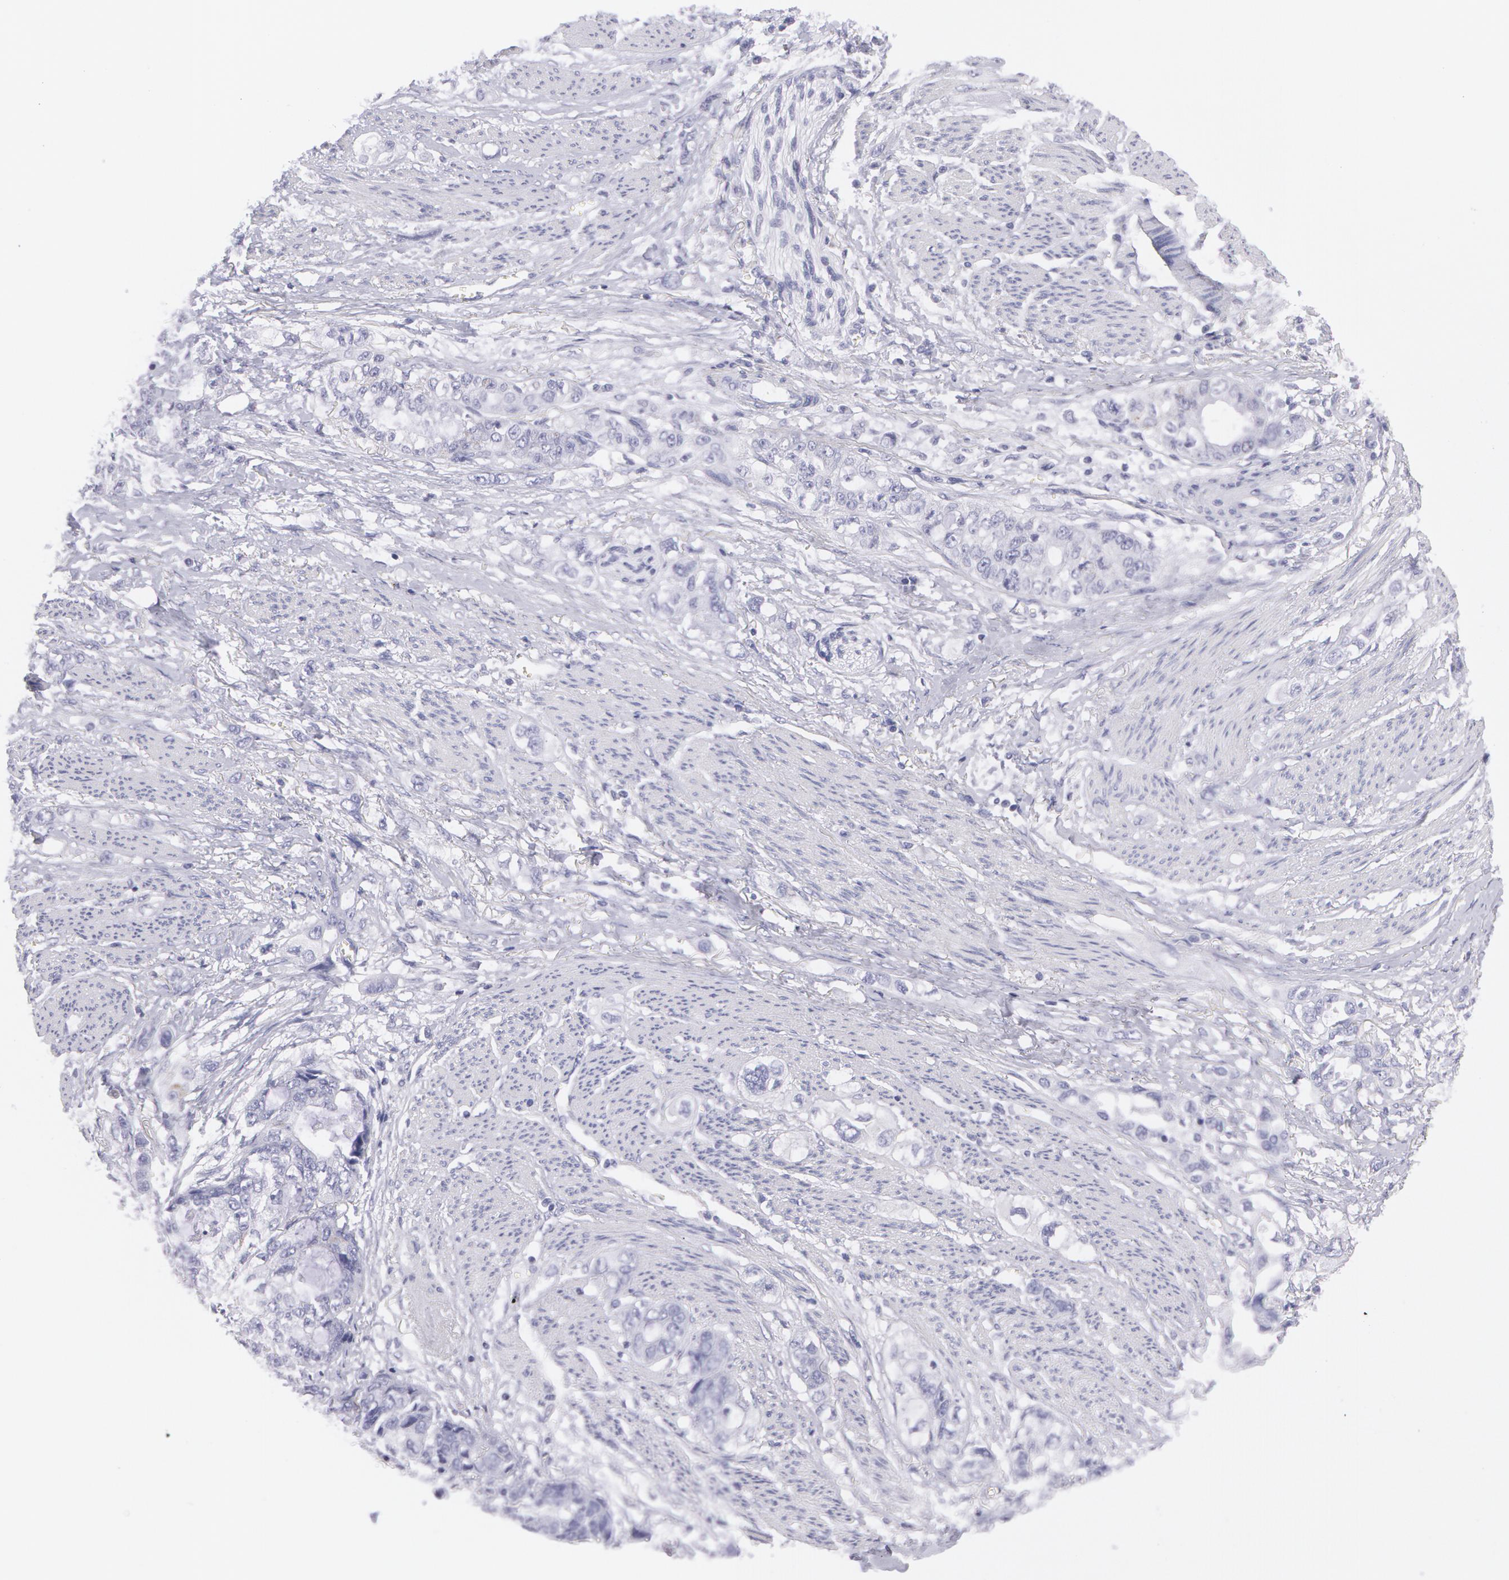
{"staining": {"intensity": "negative", "quantity": "none", "location": "none"}, "tissue": "stomach cancer", "cell_type": "Tumor cells", "image_type": "cancer", "snomed": [{"axis": "morphology", "description": "Adenocarcinoma, NOS"}, {"axis": "topography", "description": "Stomach, upper"}], "caption": "DAB immunohistochemical staining of human adenocarcinoma (stomach) exhibits no significant staining in tumor cells.", "gene": "AMACR", "patient": {"sex": "female", "age": 52}}